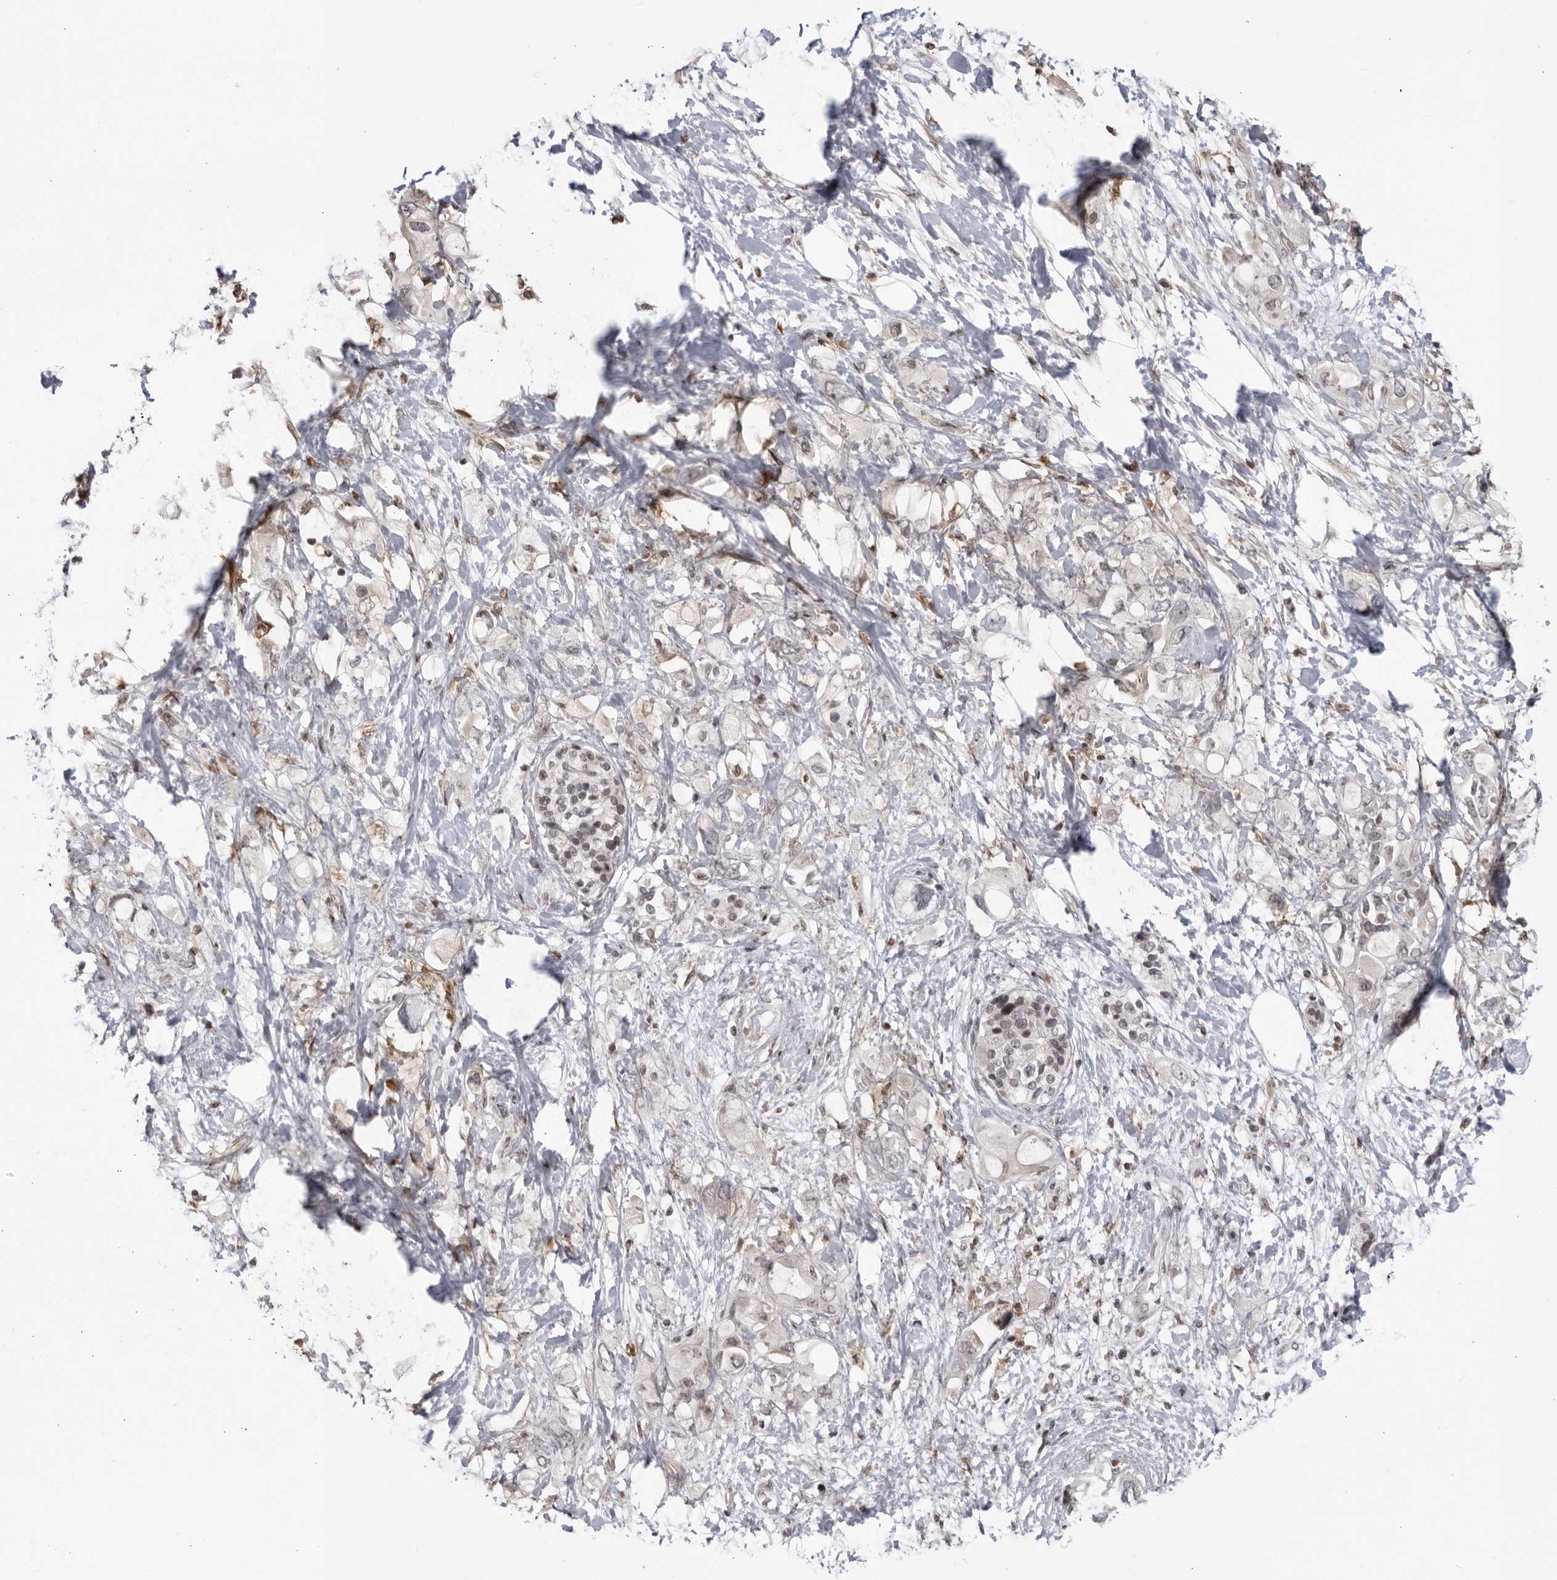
{"staining": {"intensity": "negative", "quantity": "none", "location": "none"}, "tissue": "pancreatic cancer", "cell_type": "Tumor cells", "image_type": "cancer", "snomed": [{"axis": "morphology", "description": "Adenocarcinoma, NOS"}, {"axis": "topography", "description": "Pancreas"}], "caption": "This is a micrograph of immunohistochemistry staining of pancreatic adenocarcinoma, which shows no staining in tumor cells. The staining was performed using DAB to visualize the protein expression in brown, while the nuclei were stained in blue with hematoxylin (Magnification: 20x).", "gene": "DTL", "patient": {"sex": "female", "age": 56}}